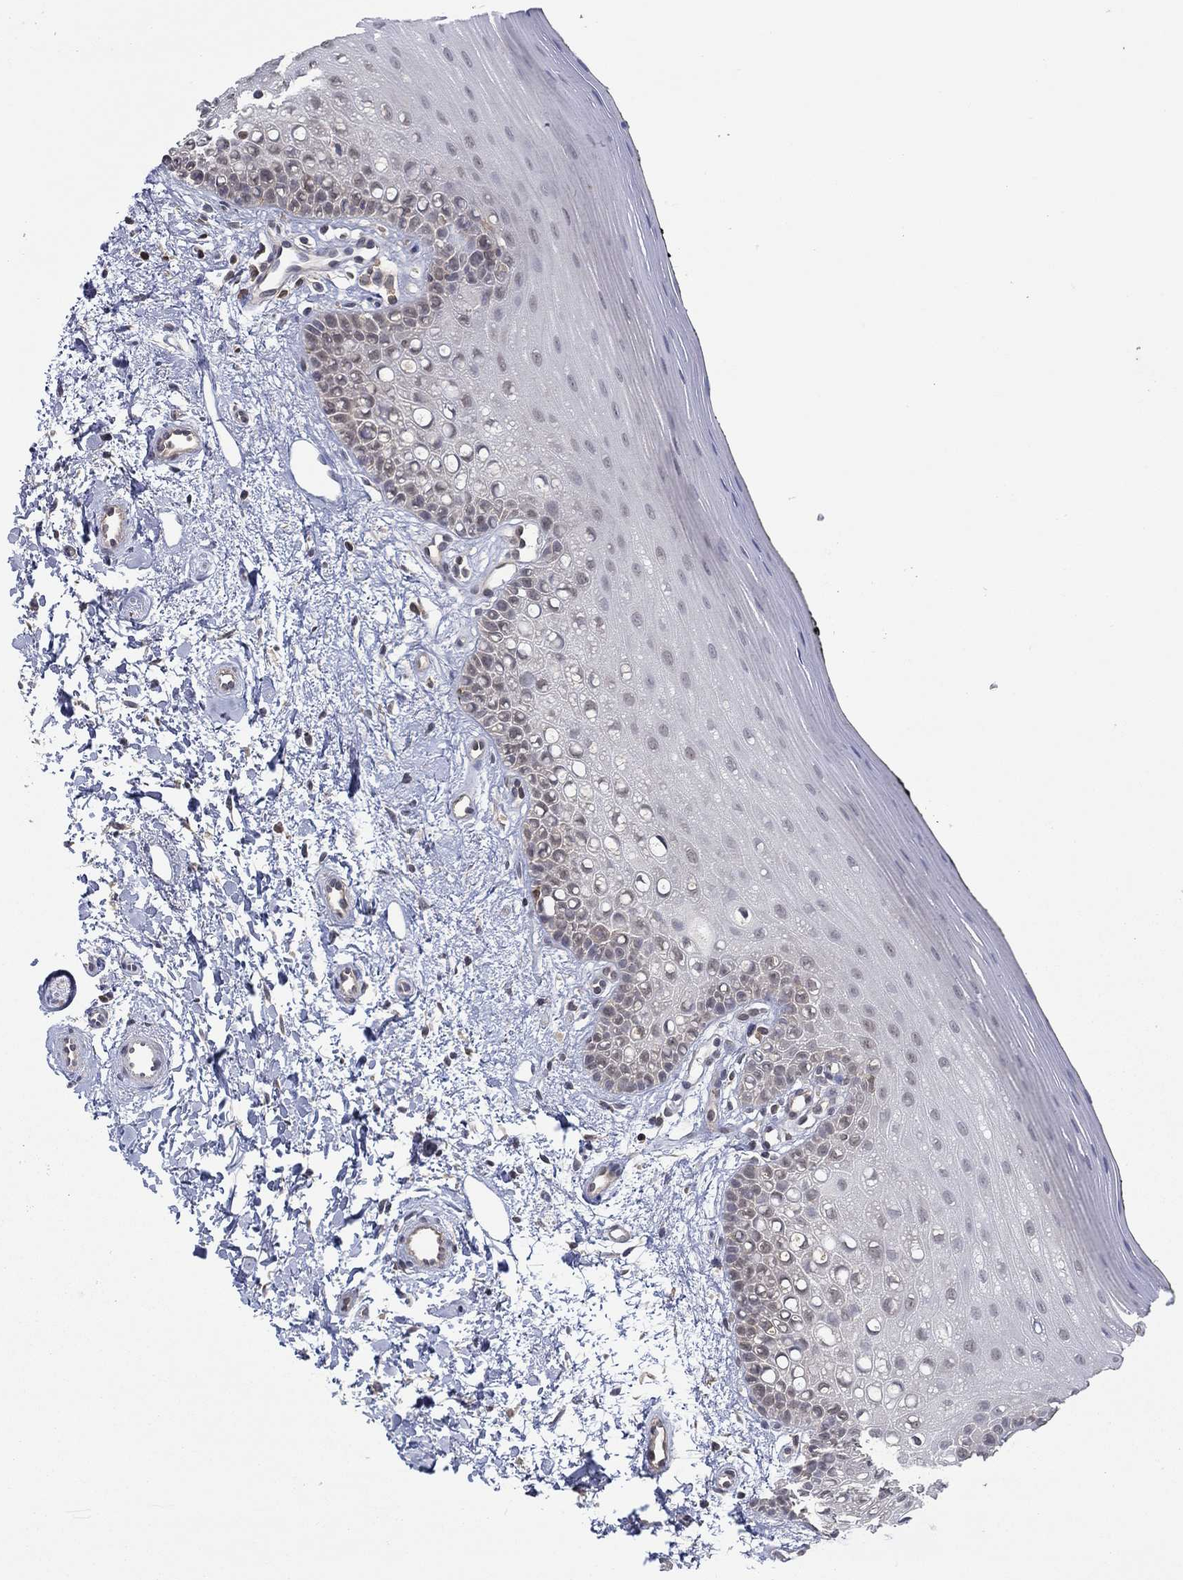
{"staining": {"intensity": "negative", "quantity": "none", "location": "none"}, "tissue": "oral mucosa", "cell_type": "Squamous epithelial cells", "image_type": "normal", "snomed": [{"axis": "morphology", "description": "Normal tissue, NOS"}, {"axis": "topography", "description": "Oral tissue"}], "caption": "Protein analysis of unremarkable oral mucosa exhibits no significant positivity in squamous epithelial cells.", "gene": "RNF114", "patient": {"sex": "female", "age": 78}}